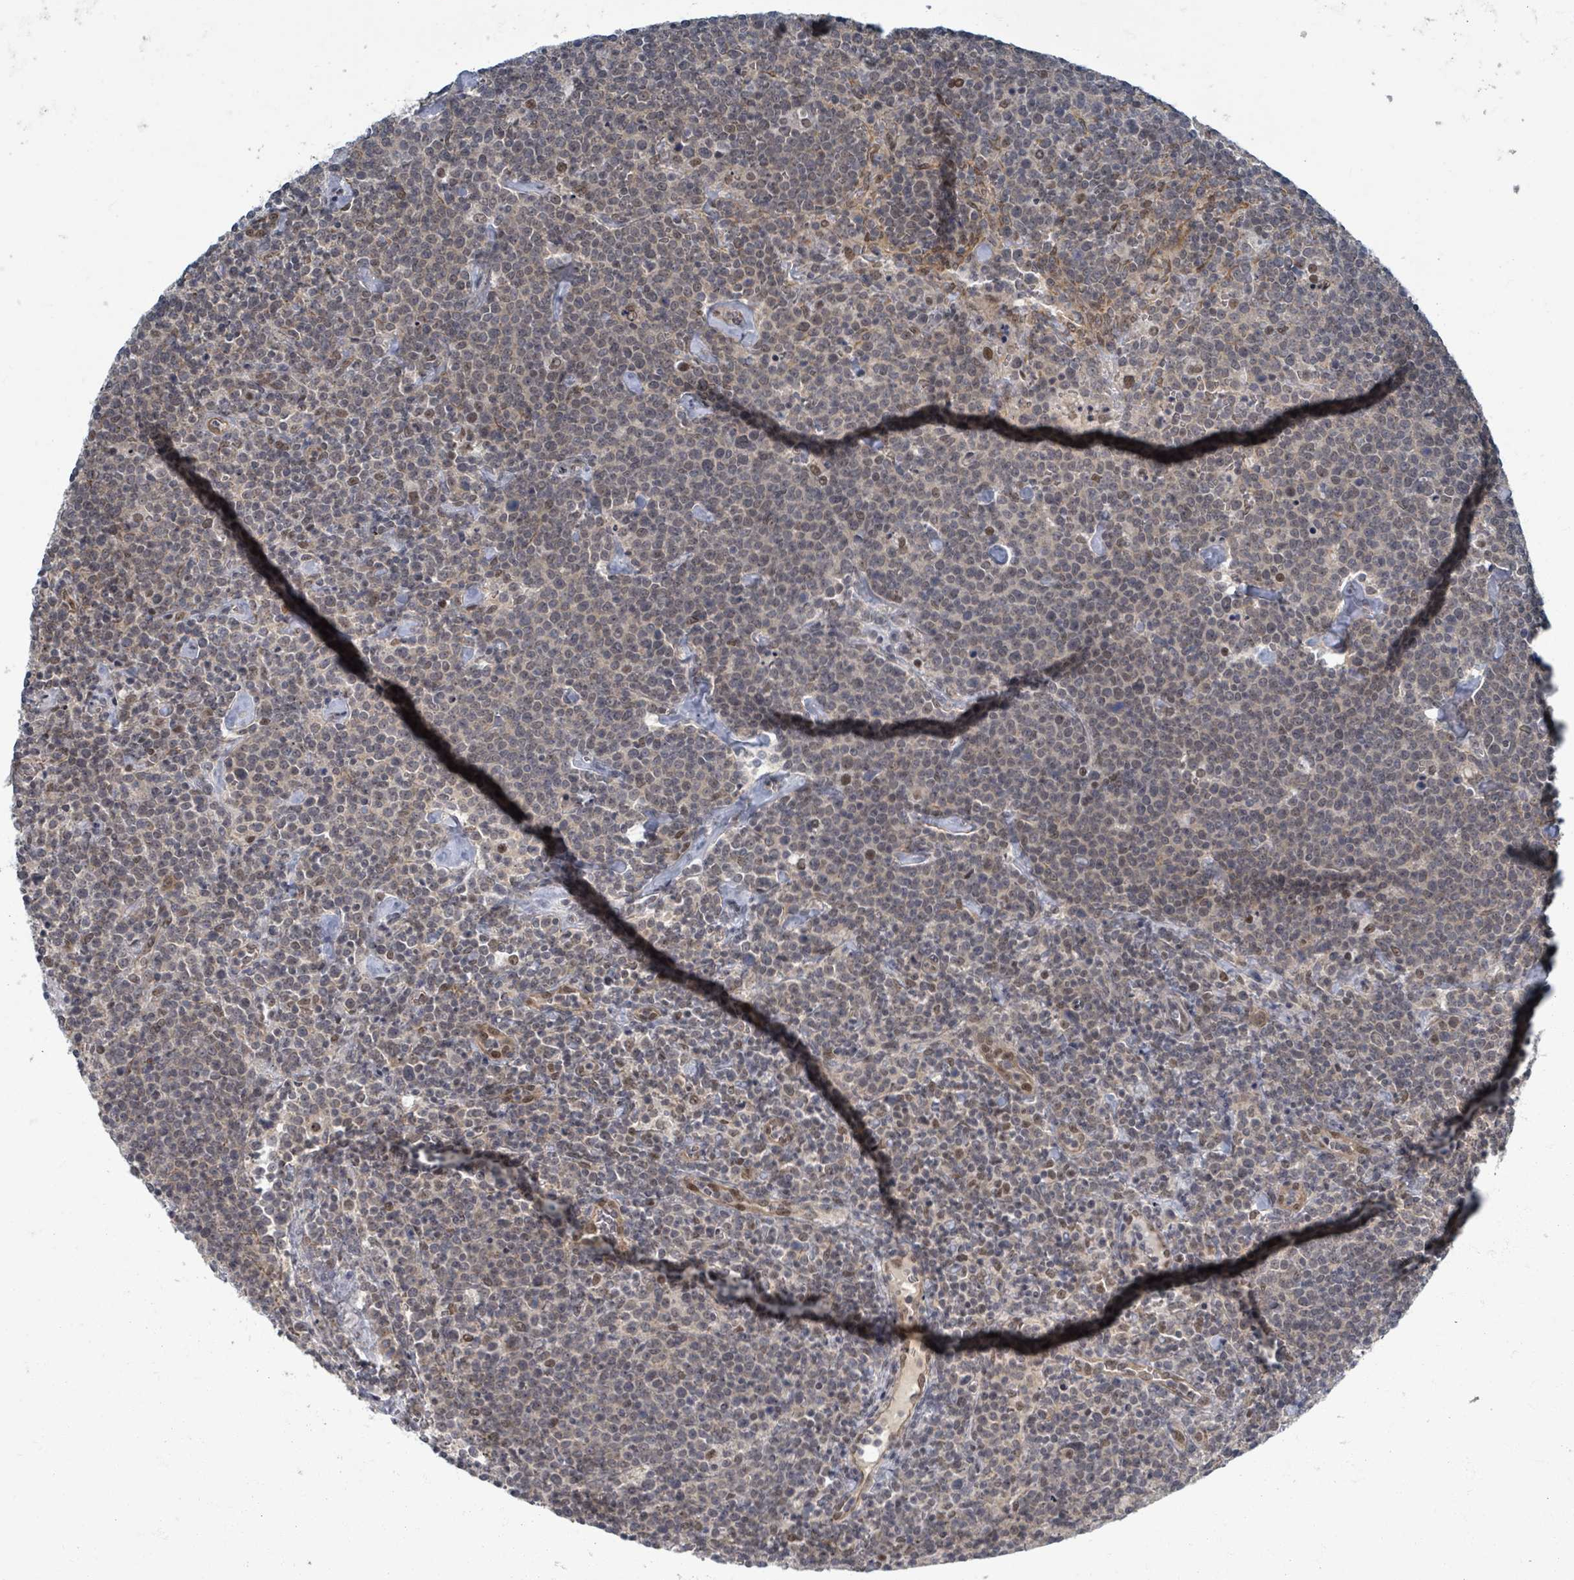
{"staining": {"intensity": "weak", "quantity": "<25%", "location": "nuclear"}, "tissue": "lymphoma", "cell_type": "Tumor cells", "image_type": "cancer", "snomed": [{"axis": "morphology", "description": "Malignant lymphoma, non-Hodgkin's type, High grade"}, {"axis": "topography", "description": "Lymph node"}], "caption": "Immunohistochemistry of high-grade malignant lymphoma, non-Hodgkin's type demonstrates no expression in tumor cells.", "gene": "INTS15", "patient": {"sex": "male", "age": 61}}